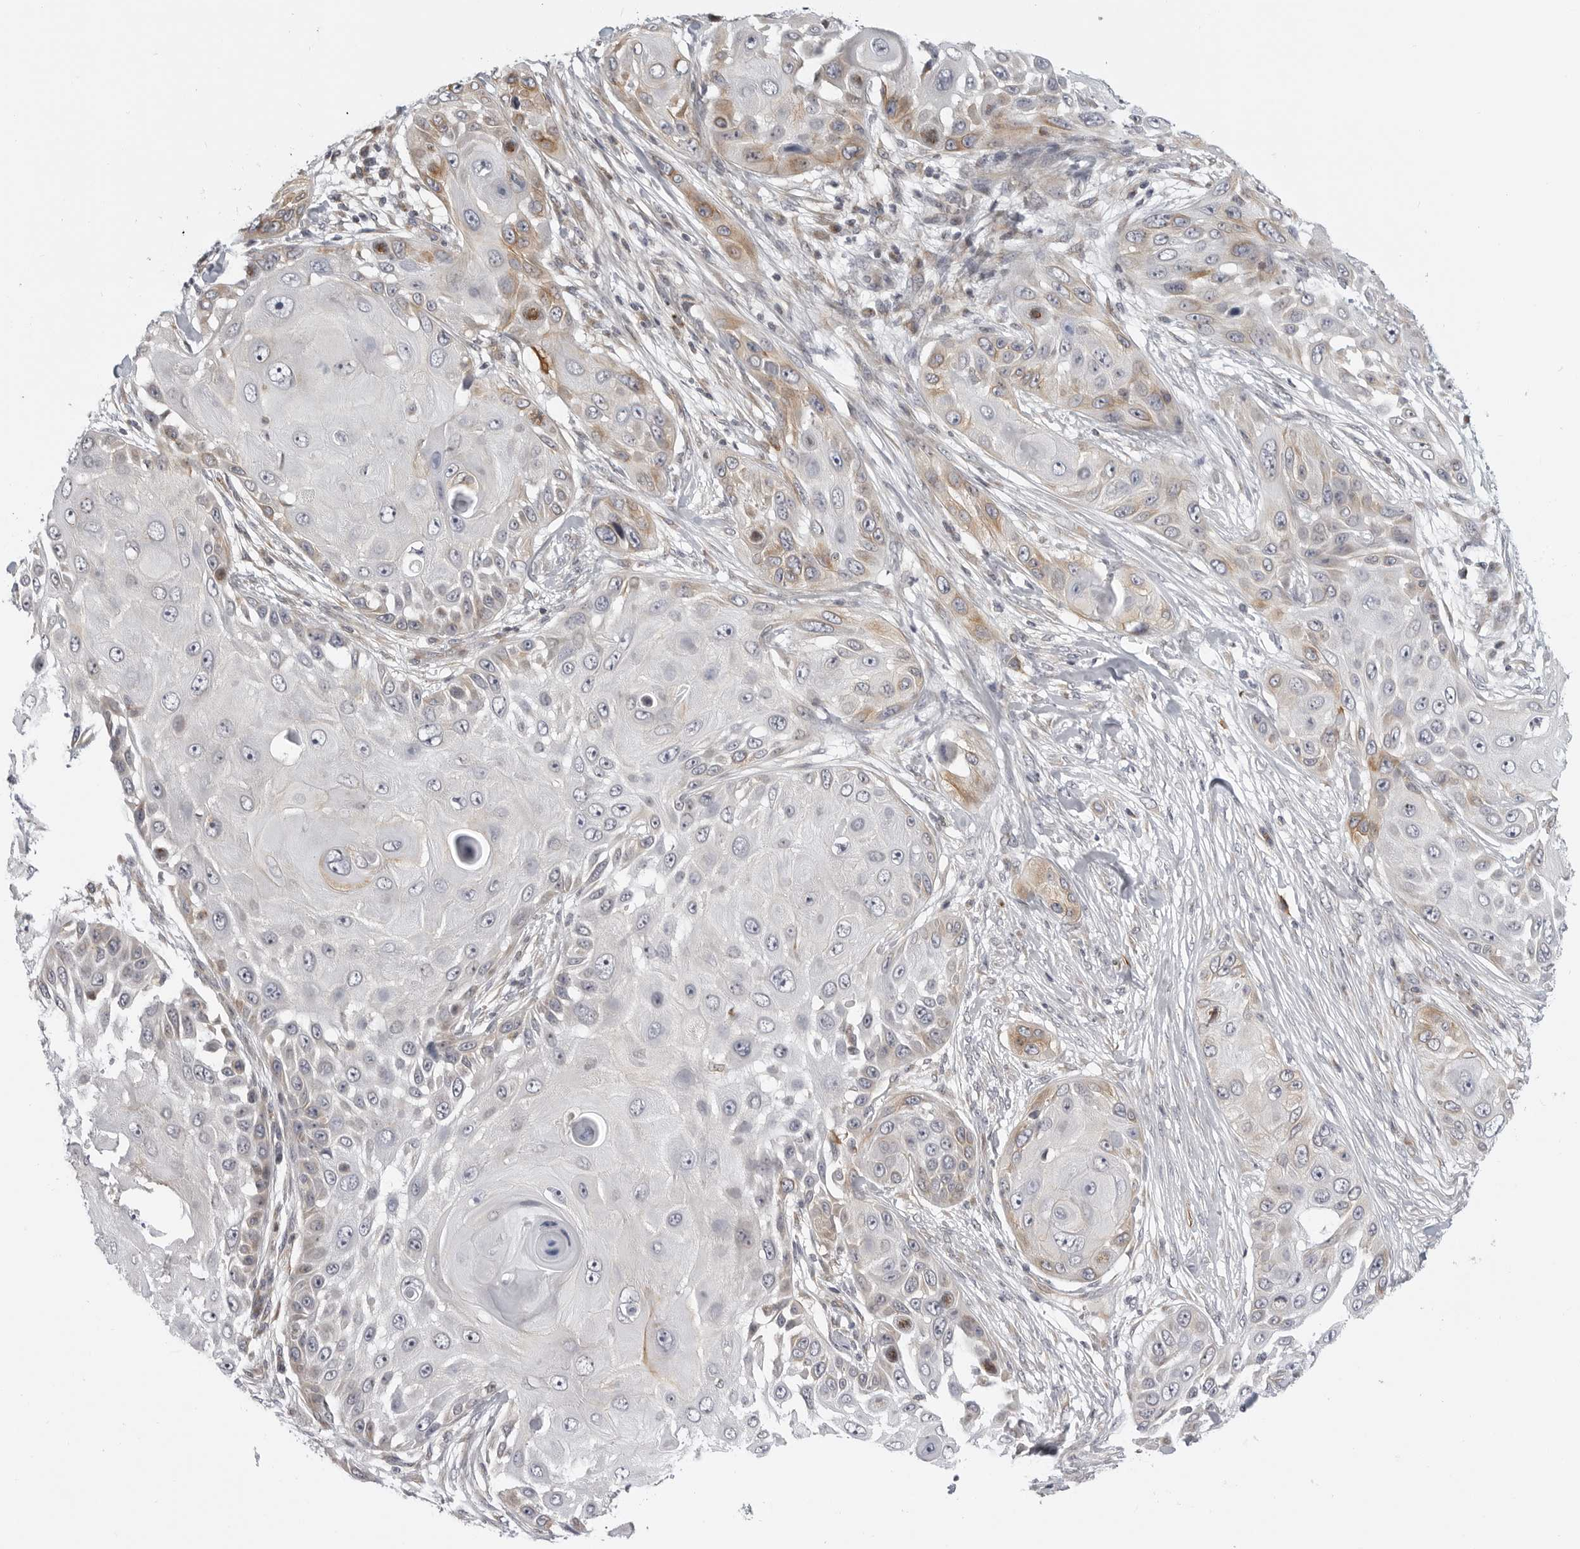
{"staining": {"intensity": "moderate", "quantity": "<25%", "location": "cytoplasmic/membranous"}, "tissue": "skin cancer", "cell_type": "Tumor cells", "image_type": "cancer", "snomed": [{"axis": "morphology", "description": "Squamous cell carcinoma, NOS"}, {"axis": "topography", "description": "Skin"}], "caption": "This is an image of immunohistochemistry staining of skin cancer, which shows moderate positivity in the cytoplasmic/membranous of tumor cells.", "gene": "MAP7D1", "patient": {"sex": "female", "age": 44}}